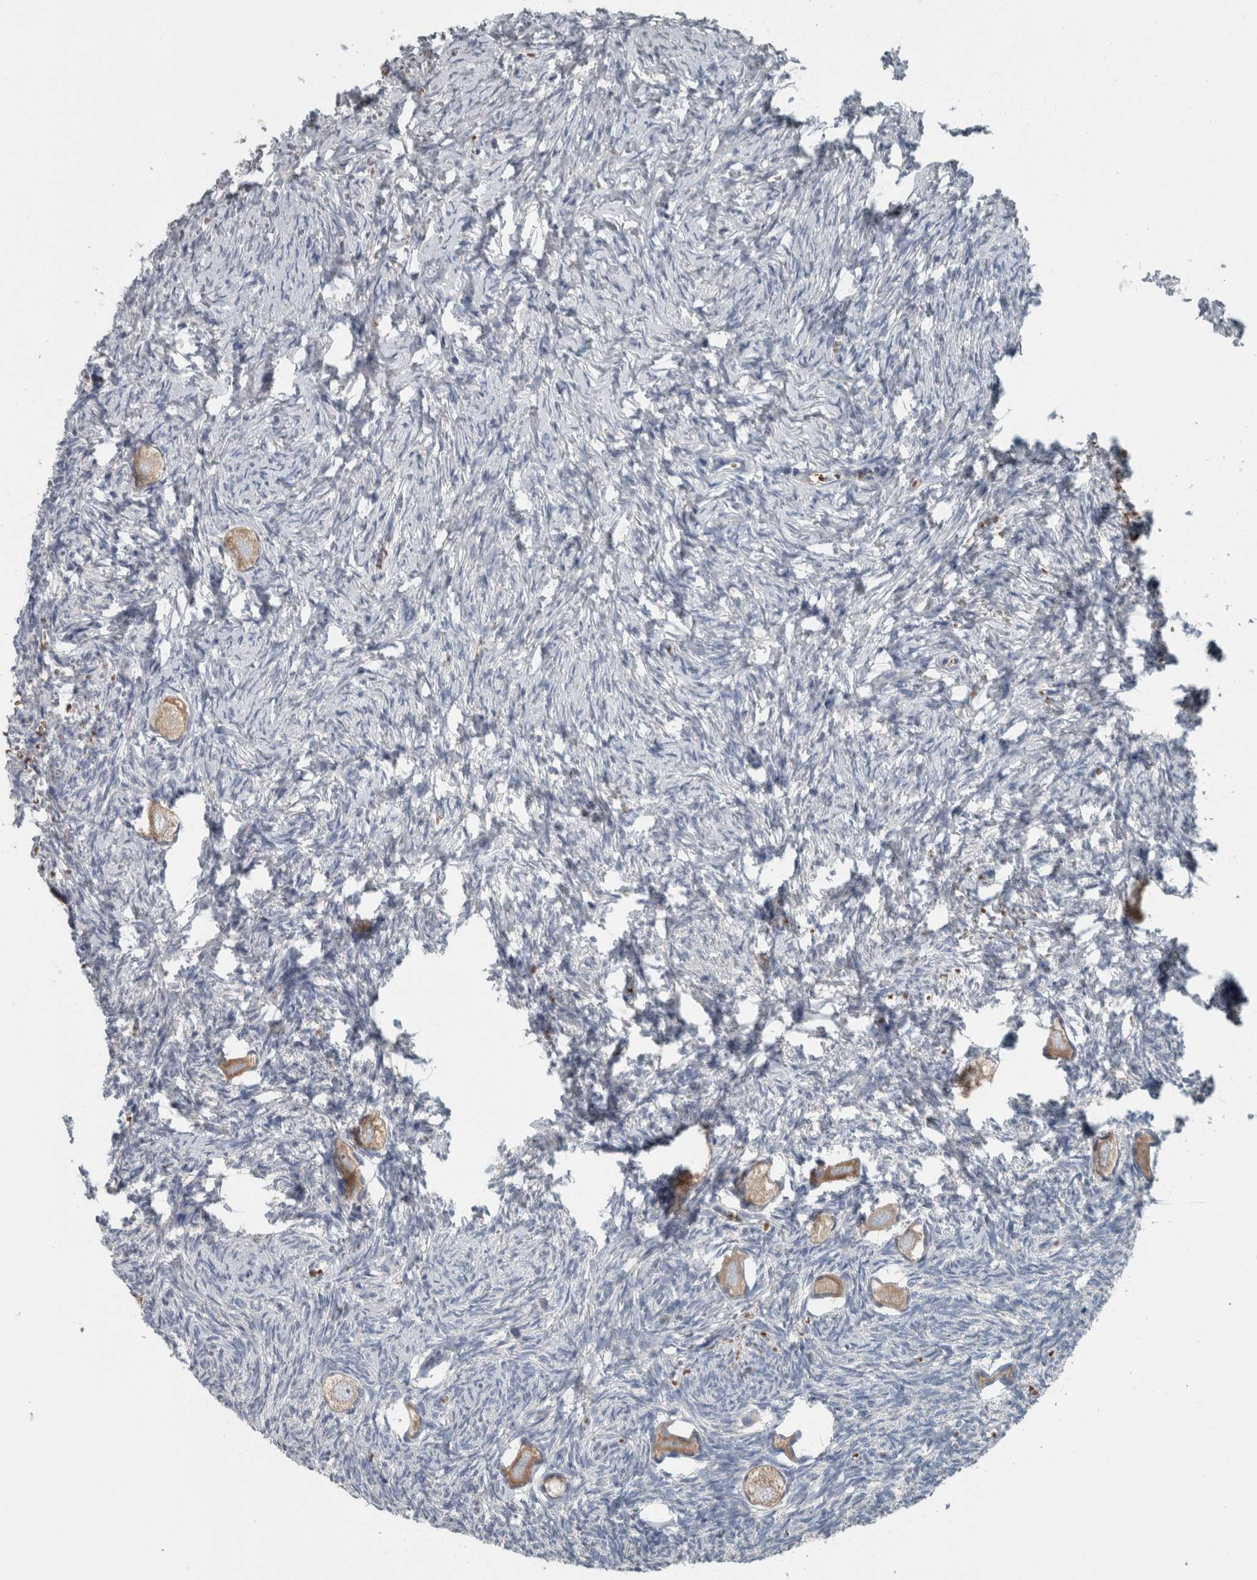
{"staining": {"intensity": "weak", "quantity": "25%-75%", "location": "cytoplasmic/membranous"}, "tissue": "ovary", "cell_type": "Follicle cells", "image_type": "normal", "snomed": [{"axis": "morphology", "description": "Normal tissue, NOS"}, {"axis": "topography", "description": "Ovary"}], "caption": "A low amount of weak cytoplasmic/membranous expression is appreciated in approximately 25%-75% of follicle cells in benign ovary.", "gene": "SH3GL2", "patient": {"sex": "female", "age": 27}}